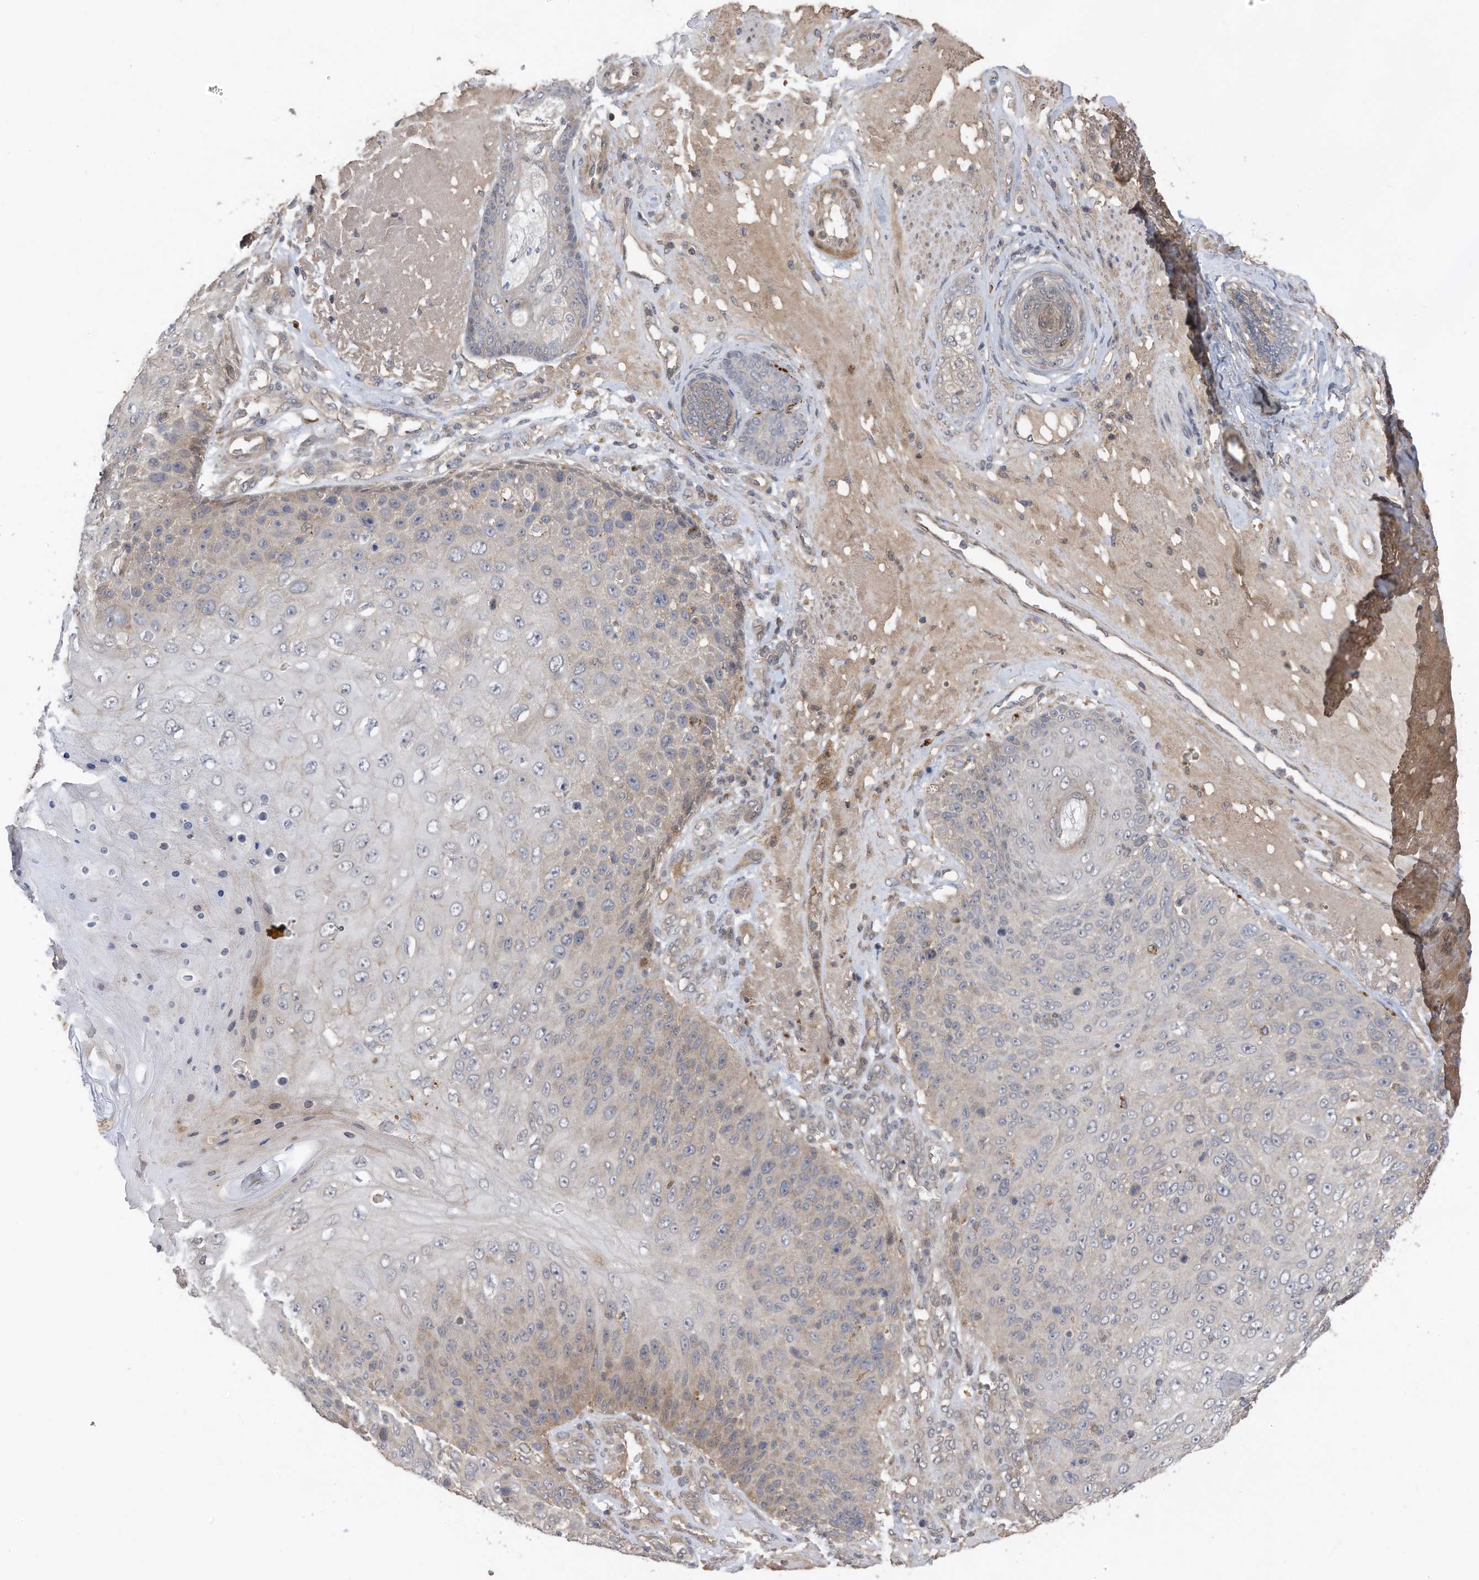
{"staining": {"intensity": "weak", "quantity": "25%-75%", "location": "cytoplasmic/membranous"}, "tissue": "skin cancer", "cell_type": "Tumor cells", "image_type": "cancer", "snomed": [{"axis": "morphology", "description": "Squamous cell carcinoma, NOS"}, {"axis": "topography", "description": "Skin"}], "caption": "Immunohistochemistry (DAB) staining of human skin squamous cell carcinoma exhibits weak cytoplasmic/membranous protein positivity in approximately 25%-75% of tumor cells. The staining was performed using DAB (3,3'-diaminobenzidine) to visualize the protein expression in brown, while the nuclei were stained in blue with hematoxylin (Magnification: 20x).", "gene": "REC8", "patient": {"sex": "female", "age": 88}}